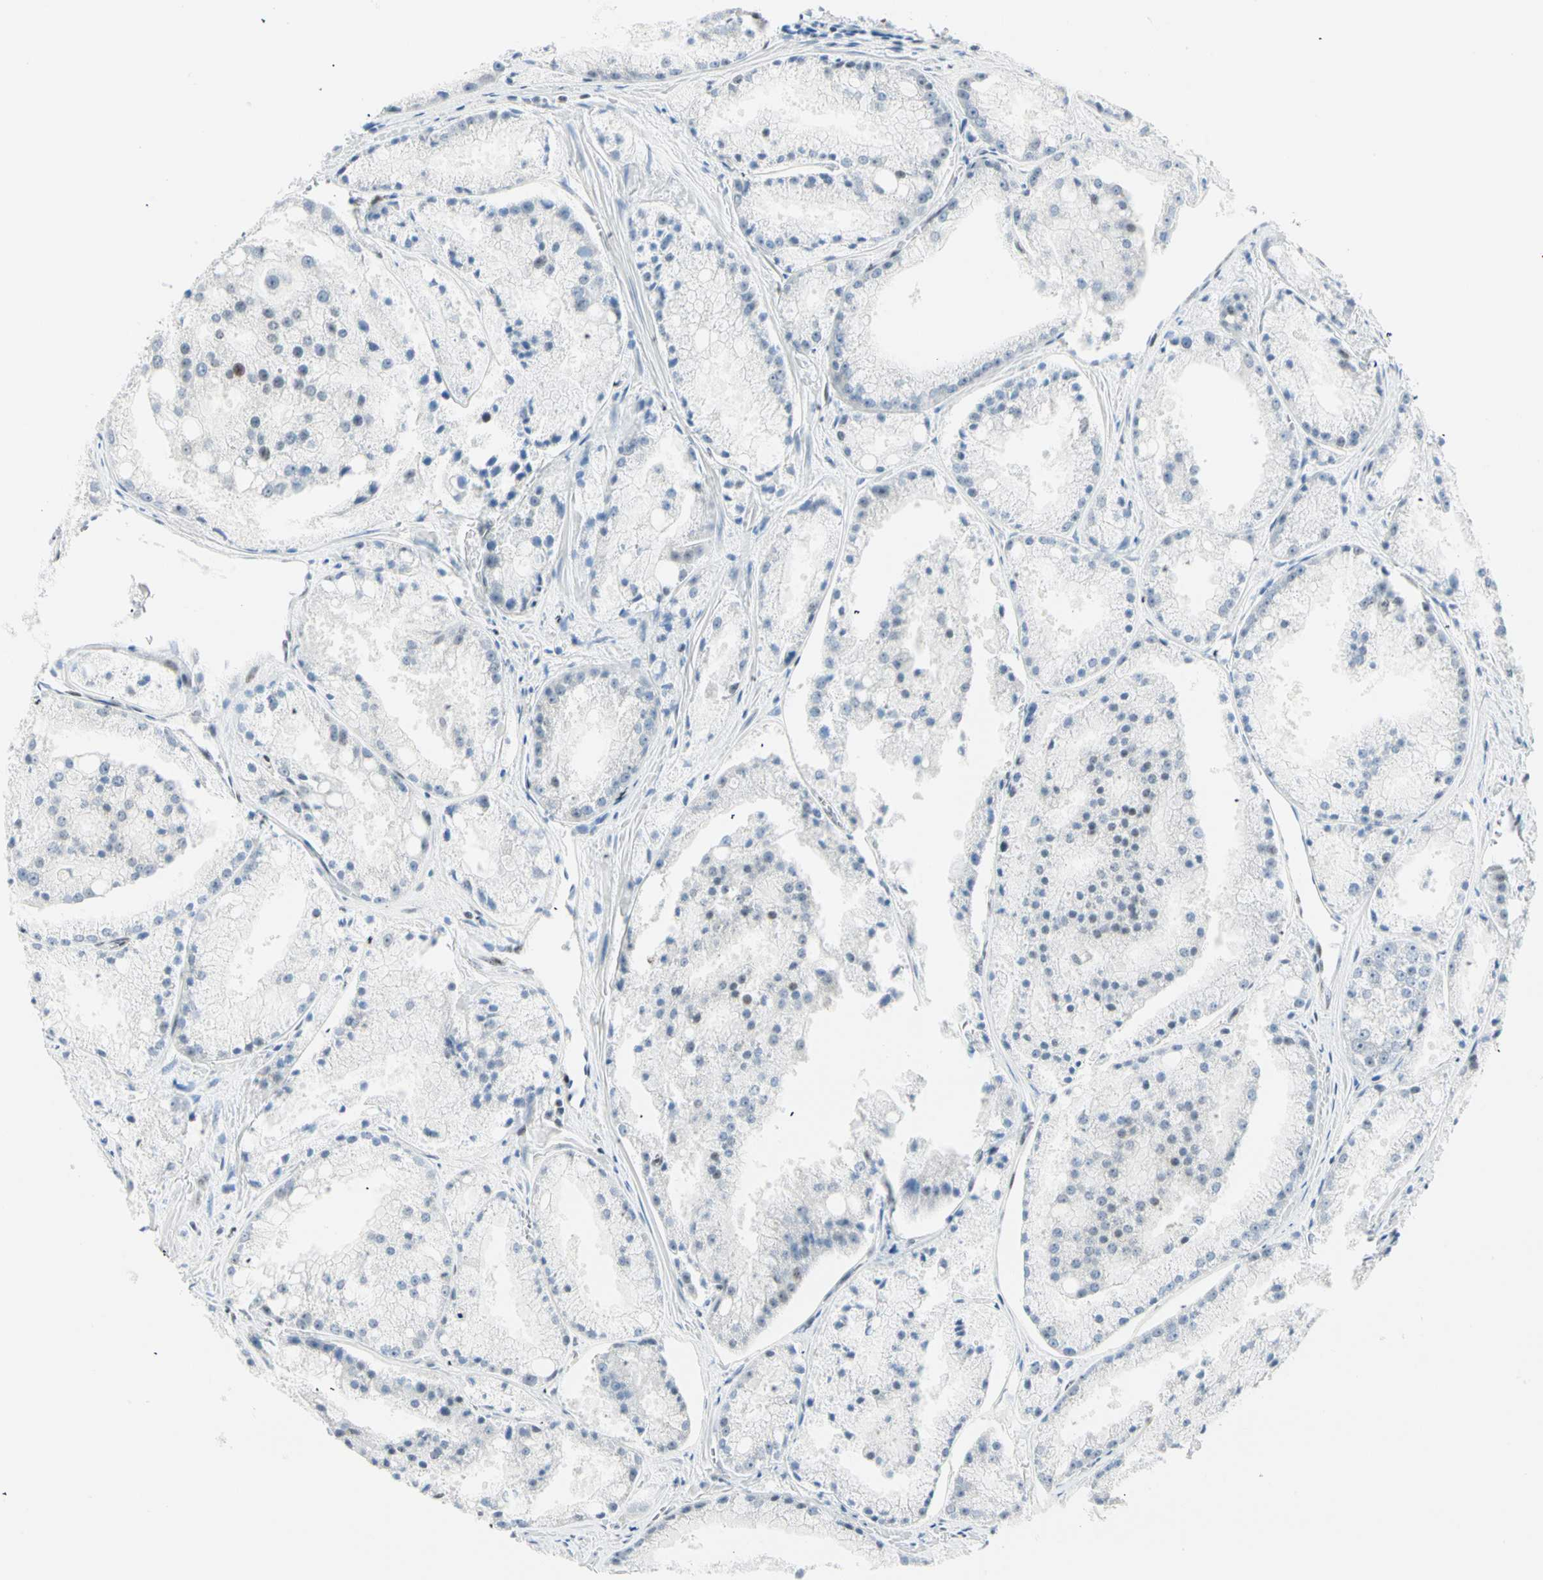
{"staining": {"intensity": "negative", "quantity": "none", "location": "none"}, "tissue": "prostate cancer", "cell_type": "Tumor cells", "image_type": "cancer", "snomed": [{"axis": "morphology", "description": "Adenocarcinoma, Low grade"}, {"axis": "topography", "description": "Prostate"}], "caption": "This is an immunohistochemistry (IHC) micrograph of human prostate cancer. There is no positivity in tumor cells.", "gene": "PKNOX1", "patient": {"sex": "male", "age": 64}}